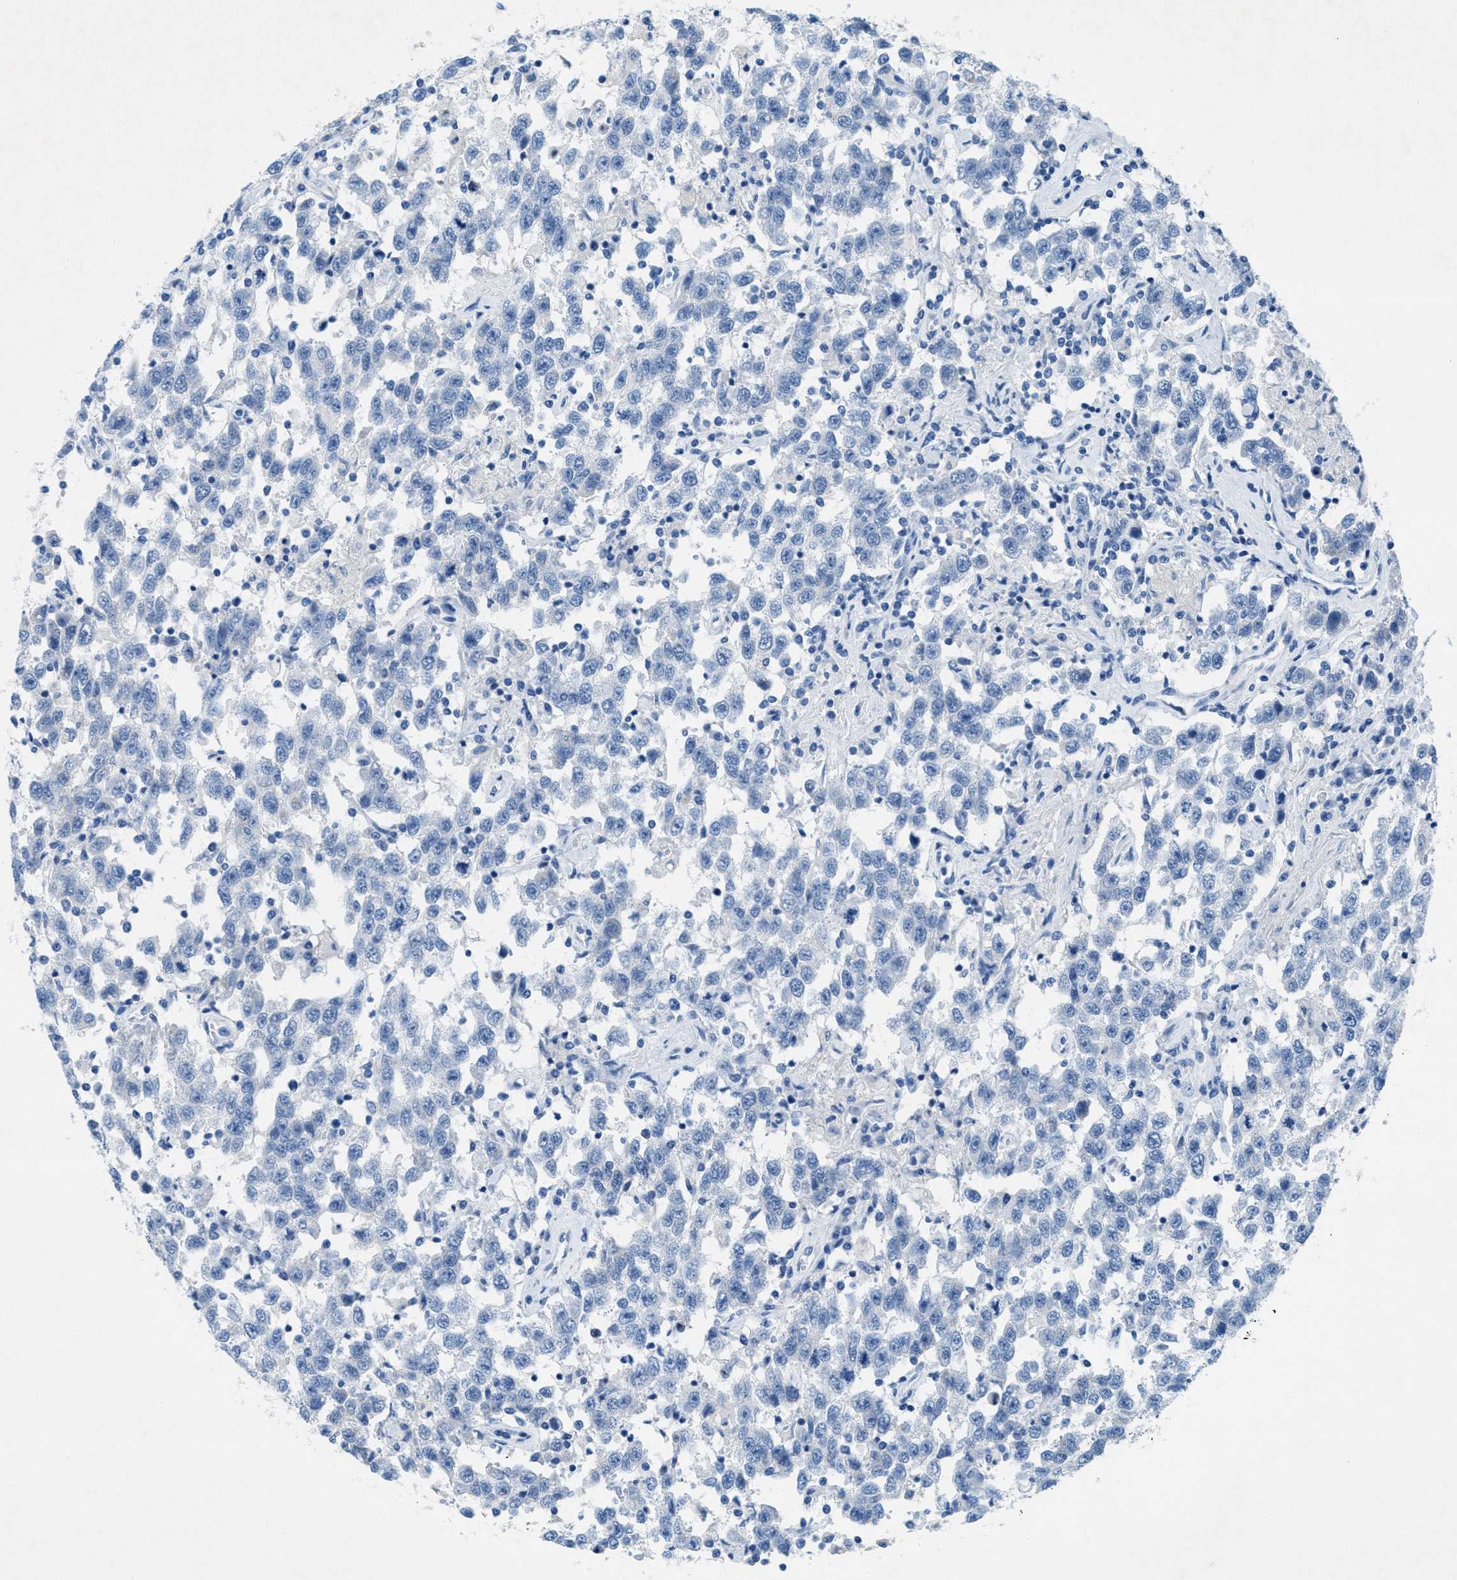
{"staining": {"intensity": "negative", "quantity": "none", "location": "none"}, "tissue": "testis cancer", "cell_type": "Tumor cells", "image_type": "cancer", "snomed": [{"axis": "morphology", "description": "Seminoma, NOS"}, {"axis": "topography", "description": "Testis"}], "caption": "Tumor cells show no significant protein staining in testis cancer.", "gene": "GALNT17", "patient": {"sex": "male", "age": 41}}